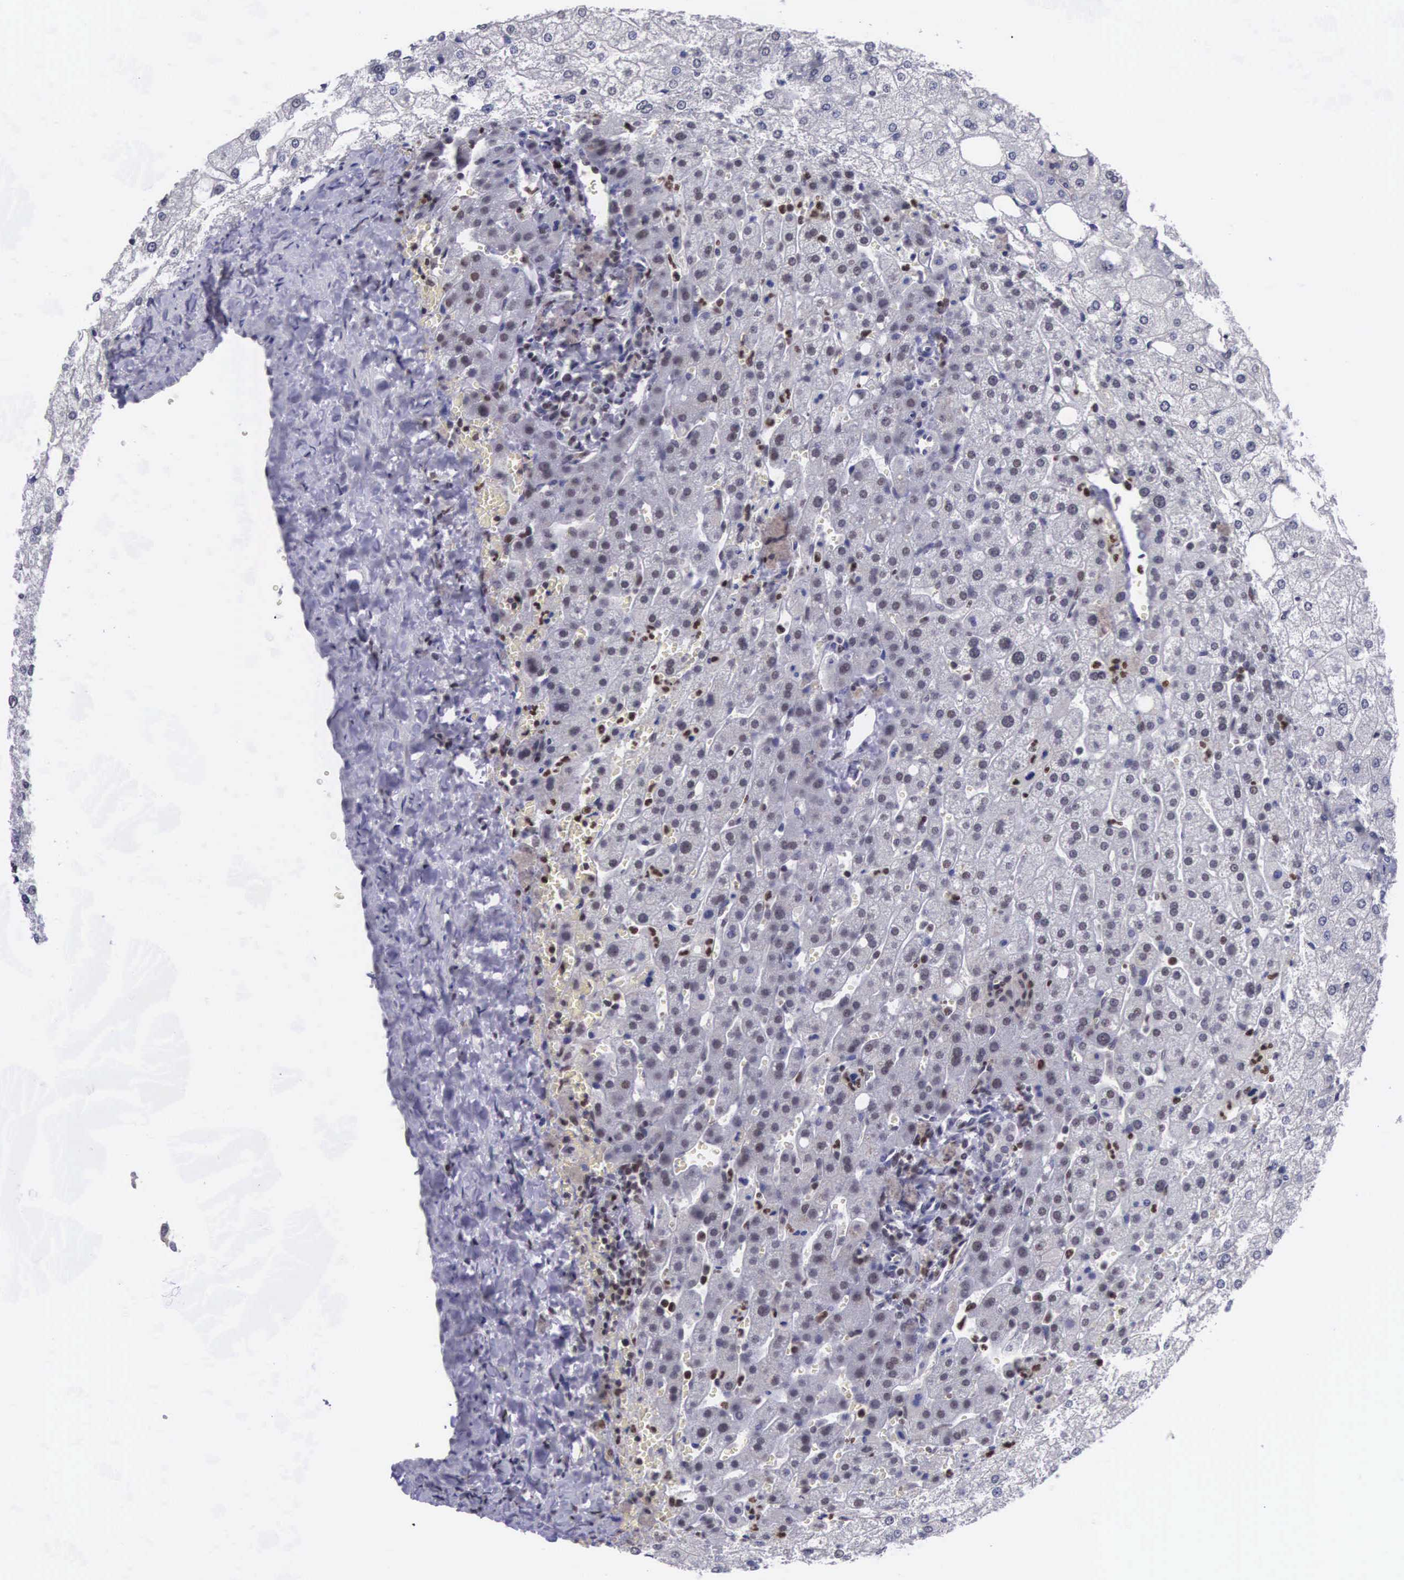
{"staining": {"intensity": "weak", "quantity": "<25%", "location": "nuclear"}, "tissue": "liver", "cell_type": "Cholangiocytes", "image_type": "normal", "snomed": [{"axis": "morphology", "description": "Normal tissue, NOS"}, {"axis": "morphology", "description": "Adenocarcinoma, metastatic, NOS"}, {"axis": "topography", "description": "Liver"}], "caption": "Cholangiocytes are negative for brown protein staining in unremarkable liver. (DAB IHC visualized using brightfield microscopy, high magnification).", "gene": "VRK1", "patient": {"sex": "male", "age": 38}}